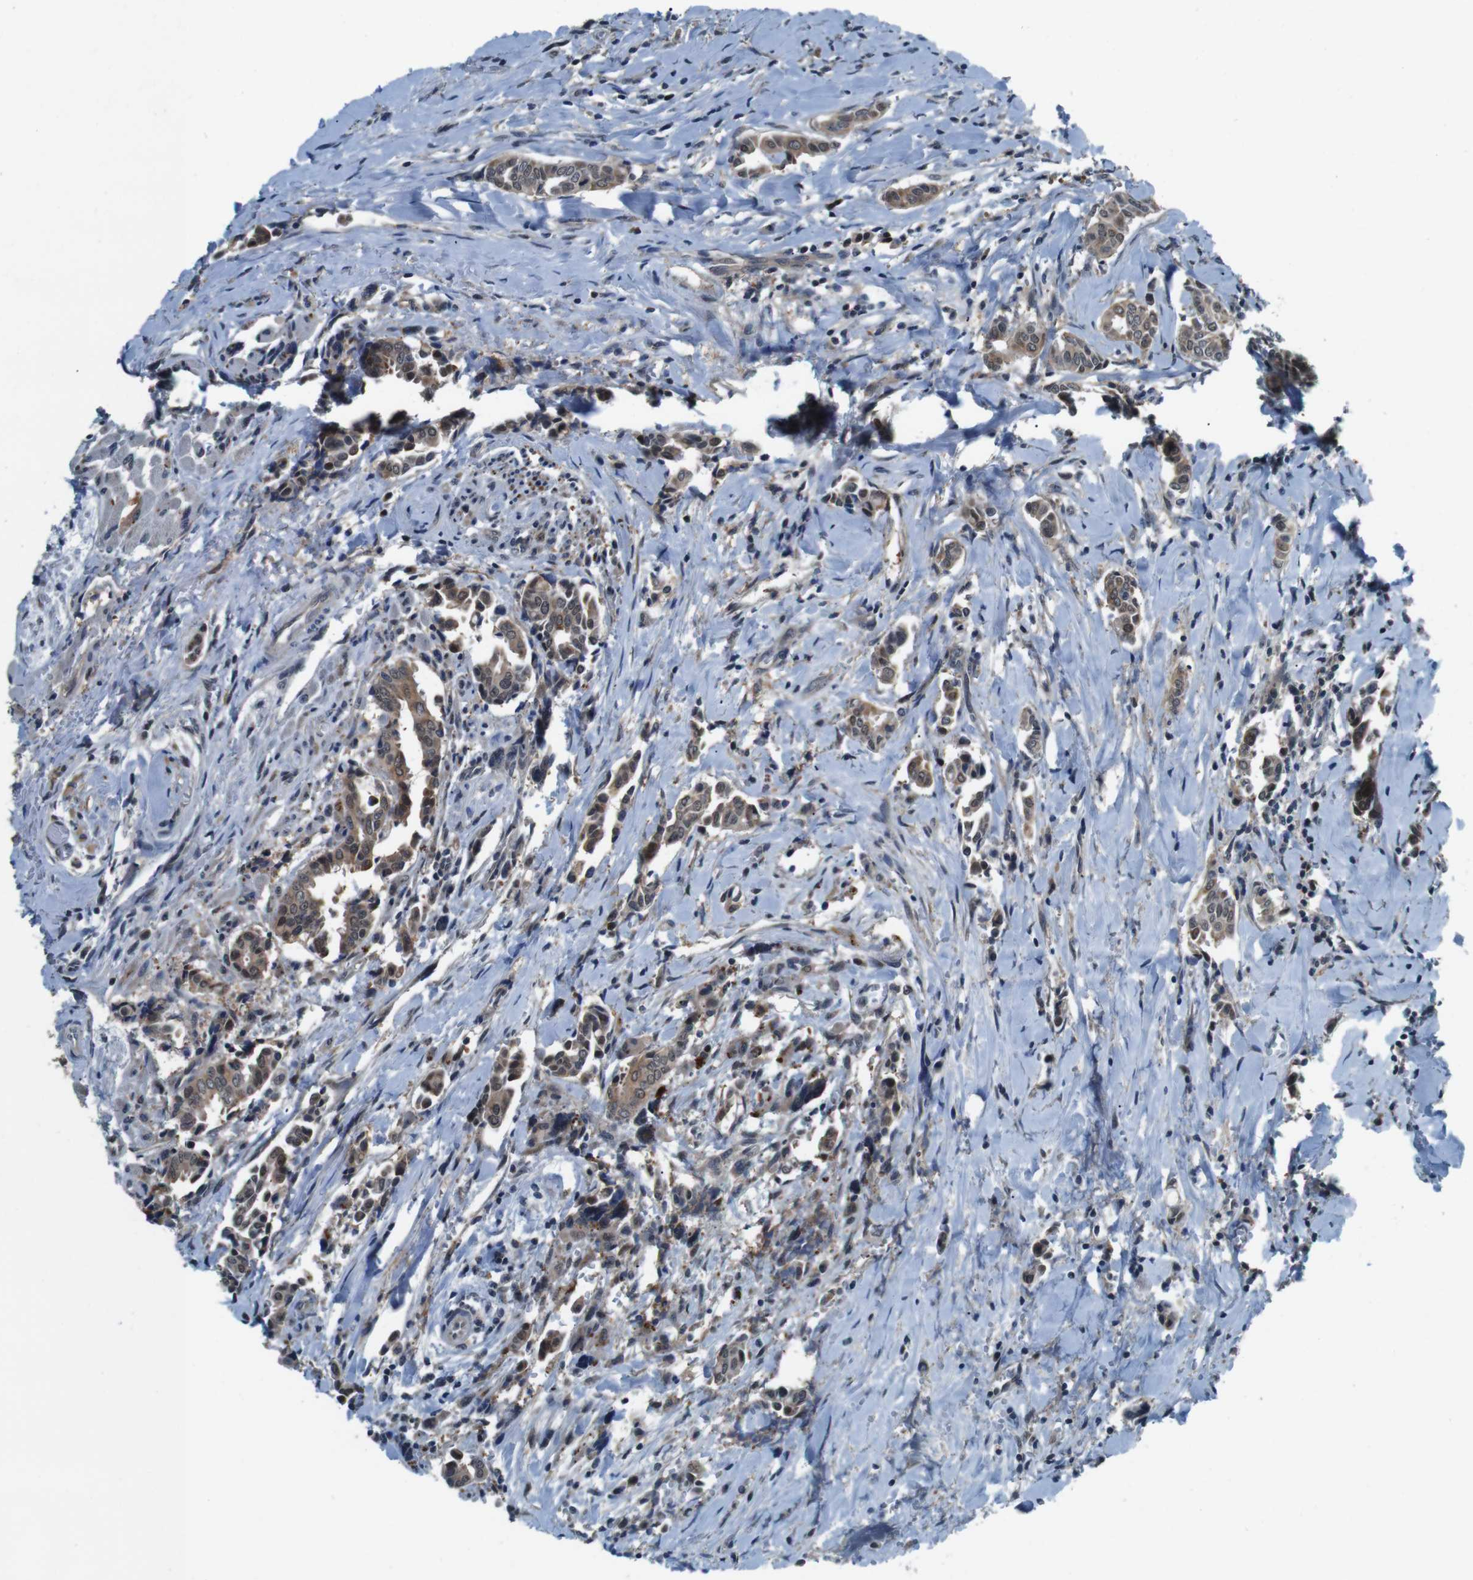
{"staining": {"intensity": "moderate", "quantity": ">75%", "location": "cytoplasmic/membranous"}, "tissue": "head and neck cancer", "cell_type": "Tumor cells", "image_type": "cancer", "snomed": [{"axis": "morphology", "description": "Adenocarcinoma, NOS"}, {"axis": "topography", "description": "Salivary gland"}, {"axis": "topography", "description": "Head-Neck"}], "caption": "Head and neck cancer (adenocarcinoma) stained with a protein marker reveals moderate staining in tumor cells.", "gene": "LRP5", "patient": {"sex": "female", "age": 59}}